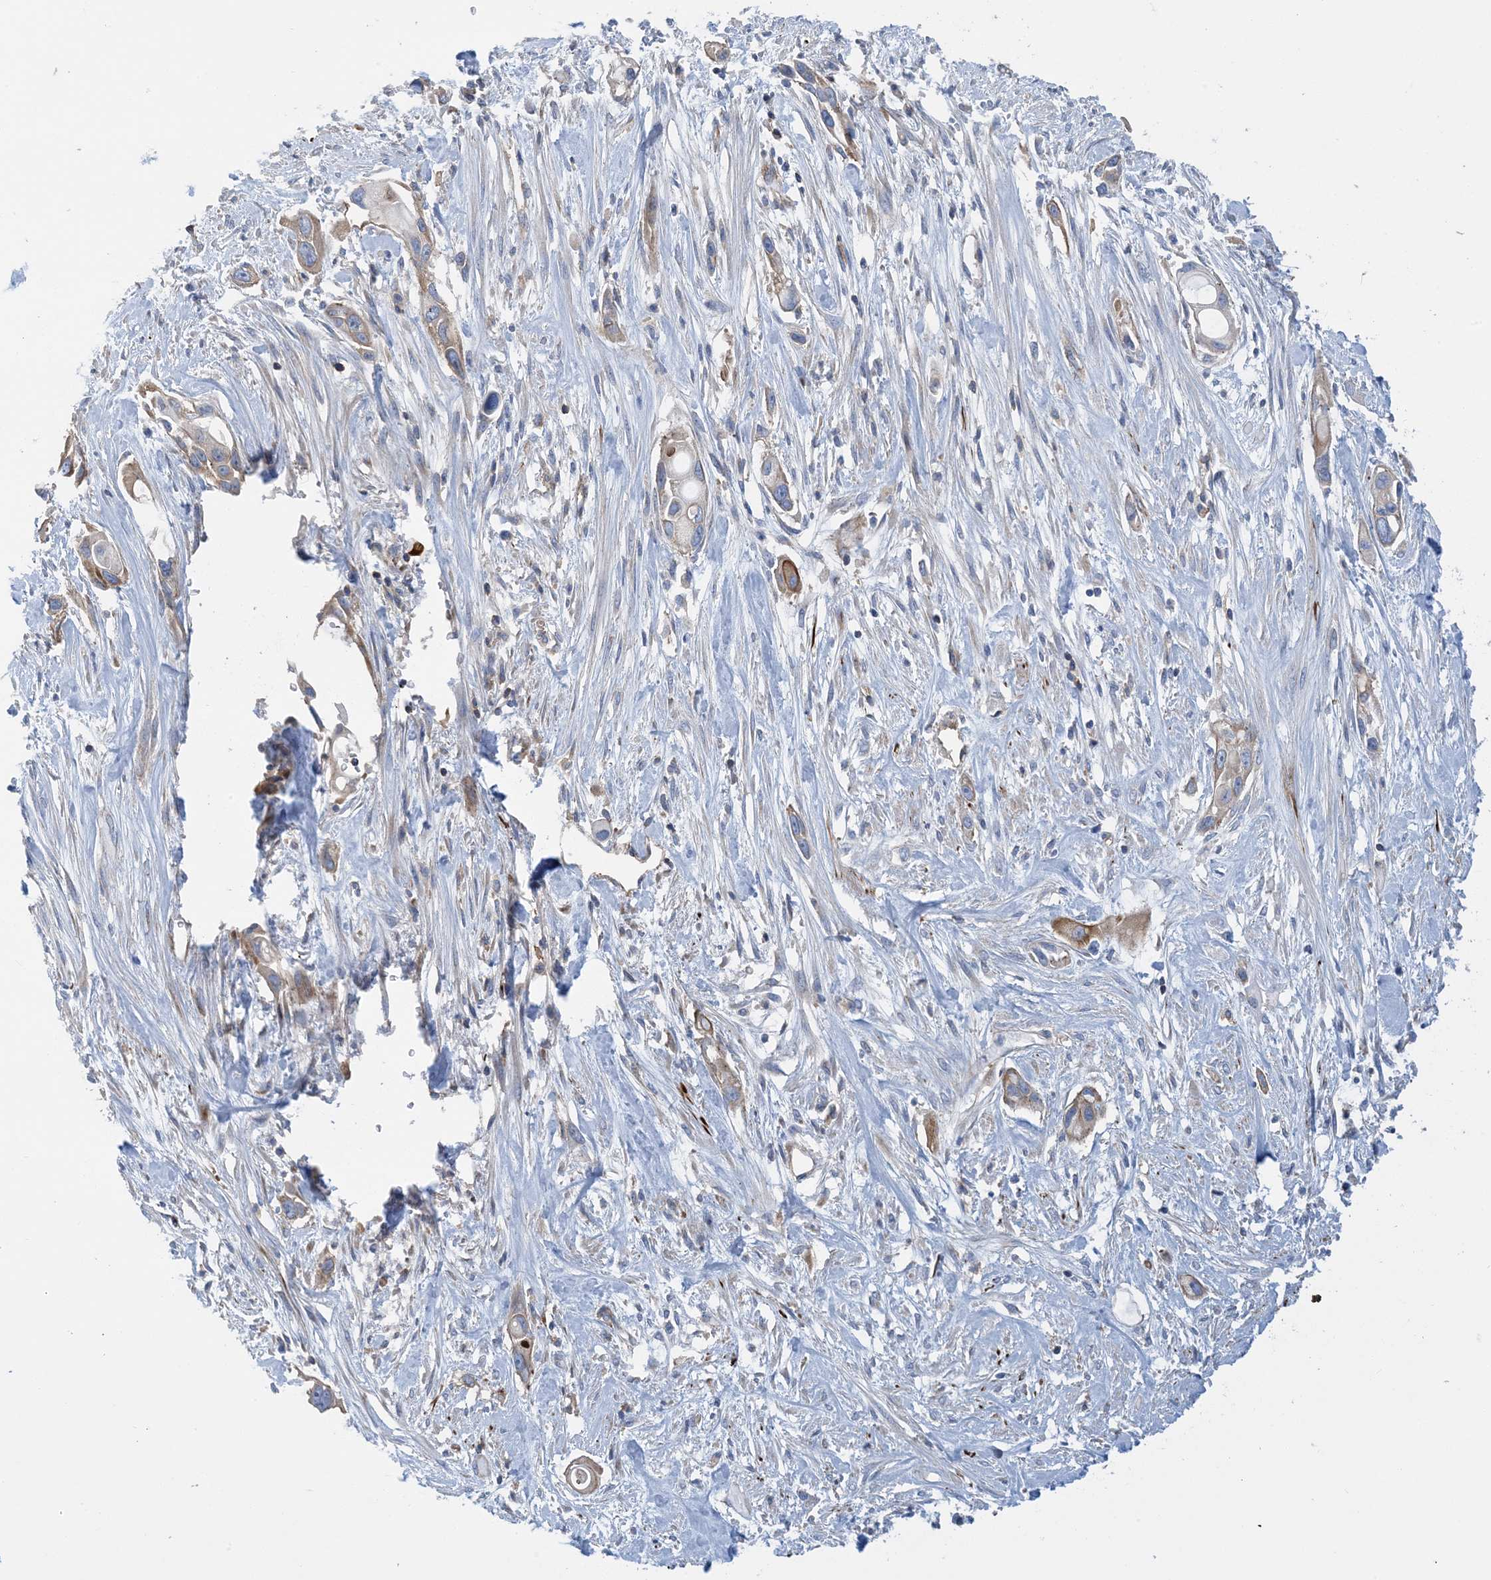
{"staining": {"intensity": "weak", "quantity": ">75%", "location": "cytoplasmic/membranous"}, "tissue": "pancreatic cancer", "cell_type": "Tumor cells", "image_type": "cancer", "snomed": [{"axis": "morphology", "description": "Adenocarcinoma, NOS"}, {"axis": "topography", "description": "Pancreas"}], "caption": "Immunohistochemistry (IHC) (DAB) staining of pancreatic adenocarcinoma shows weak cytoplasmic/membranous protein expression in approximately >75% of tumor cells. Immunohistochemistry stains the protein in brown and the nuclei are stained blue.", "gene": "CALHM5", "patient": {"sex": "female", "age": 60}}